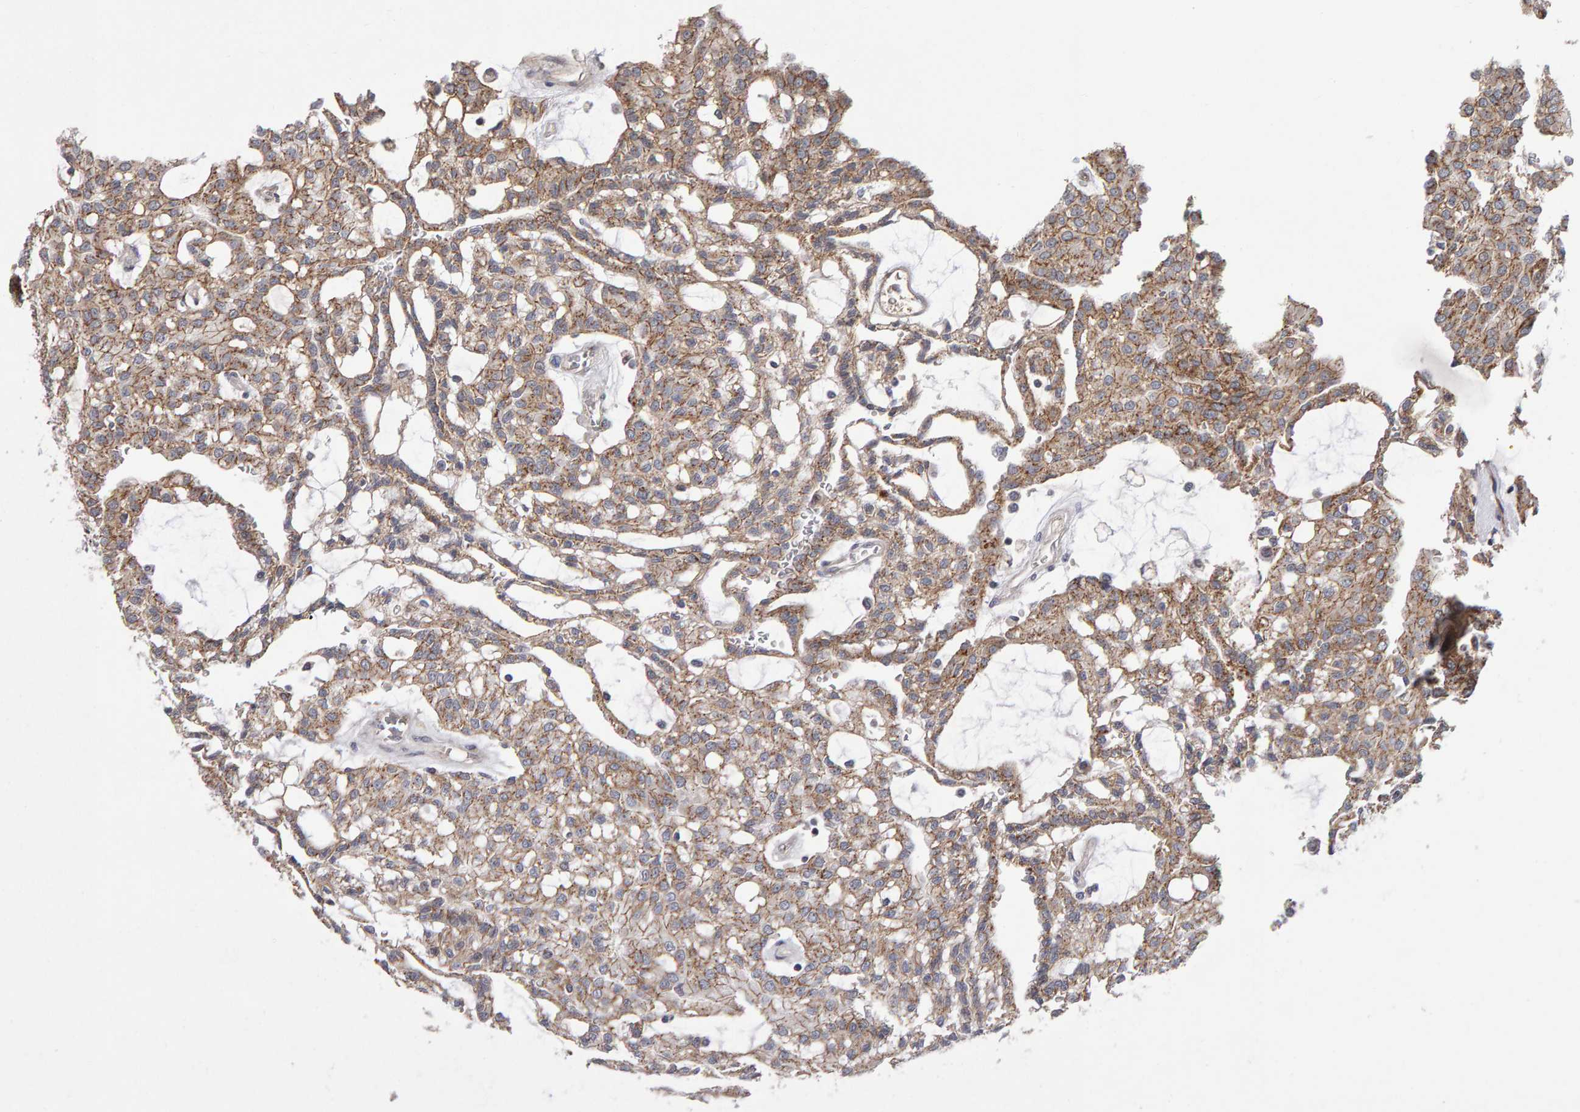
{"staining": {"intensity": "moderate", "quantity": ">75%", "location": "cytoplasmic/membranous"}, "tissue": "renal cancer", "cell_type": "Tumor cells", "image_type": "cancer", "snomed": [{"axis": "morphology", "description": "Adenocarcinoma, NOS"}, {"axis": "topography", "description": "Kidney"}], "caption": "Immunohistochemical staining of adenocarcinoma (renal) shows medium levels of moderate cytoplasmic/membranous protein positivity in about >75% of tumor cells.", "gene": "CANT1", "patient": {"sex": "male", "age": 63}}